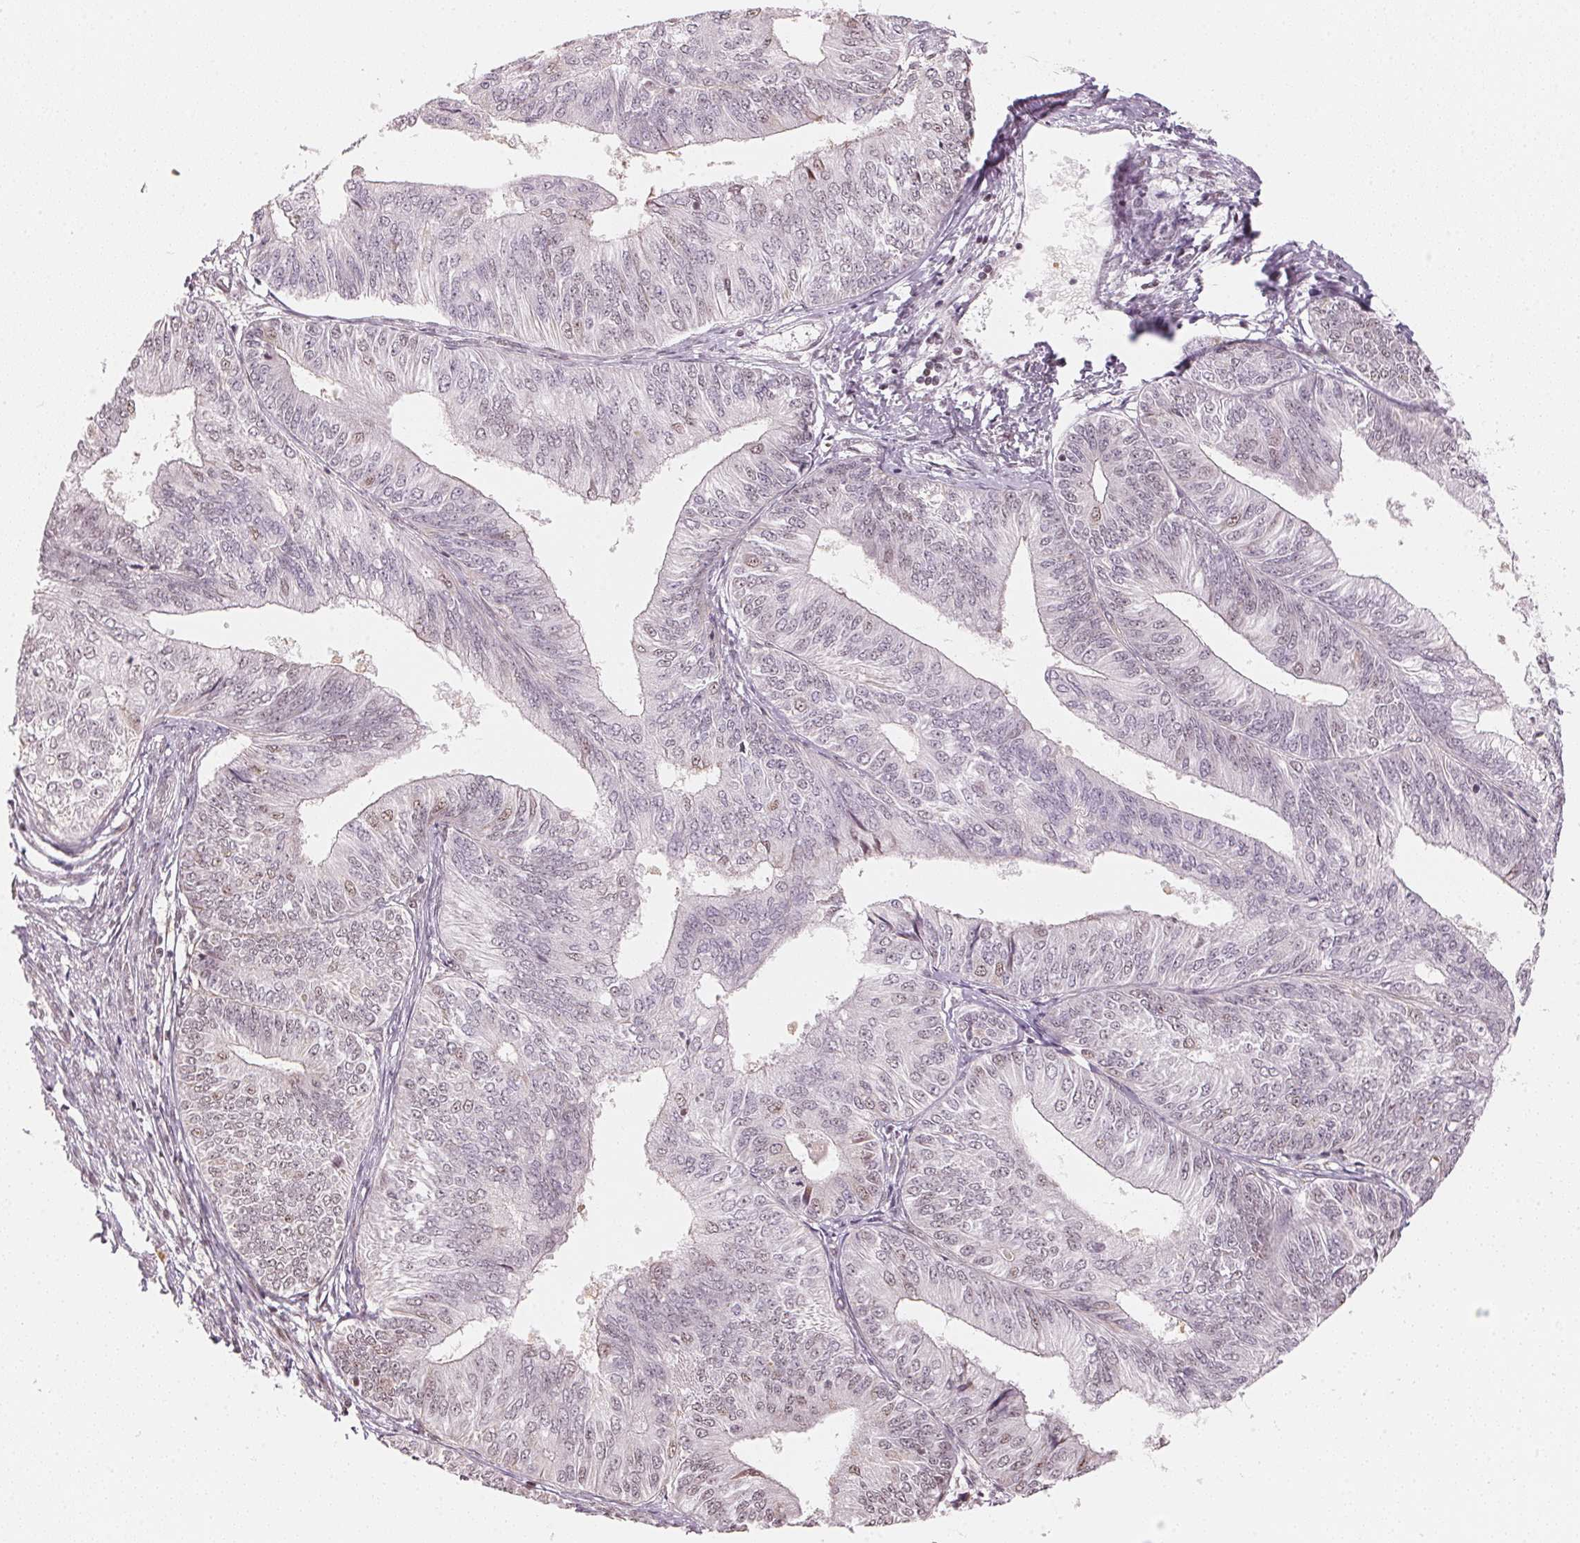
{"staining": {"intensity": "negative", "quantity": "none", "location": "none"}, "tissue": "endometrial cancer", "cell_type": "Tumor cells", "image_type": "cancer", "snomed": [{"axis": "morphology", "description": "Adenocarcinoma, NOS"}, {"axis": "topography", "description": "Endometrium"}], "caption": "Immunohistochemistry (IHC) of adenocarcinoma (endometrial) reveals no positivity in tumor cells.", "gene": "KAT6A", "patient": {"sex": "female", "age": 58}}